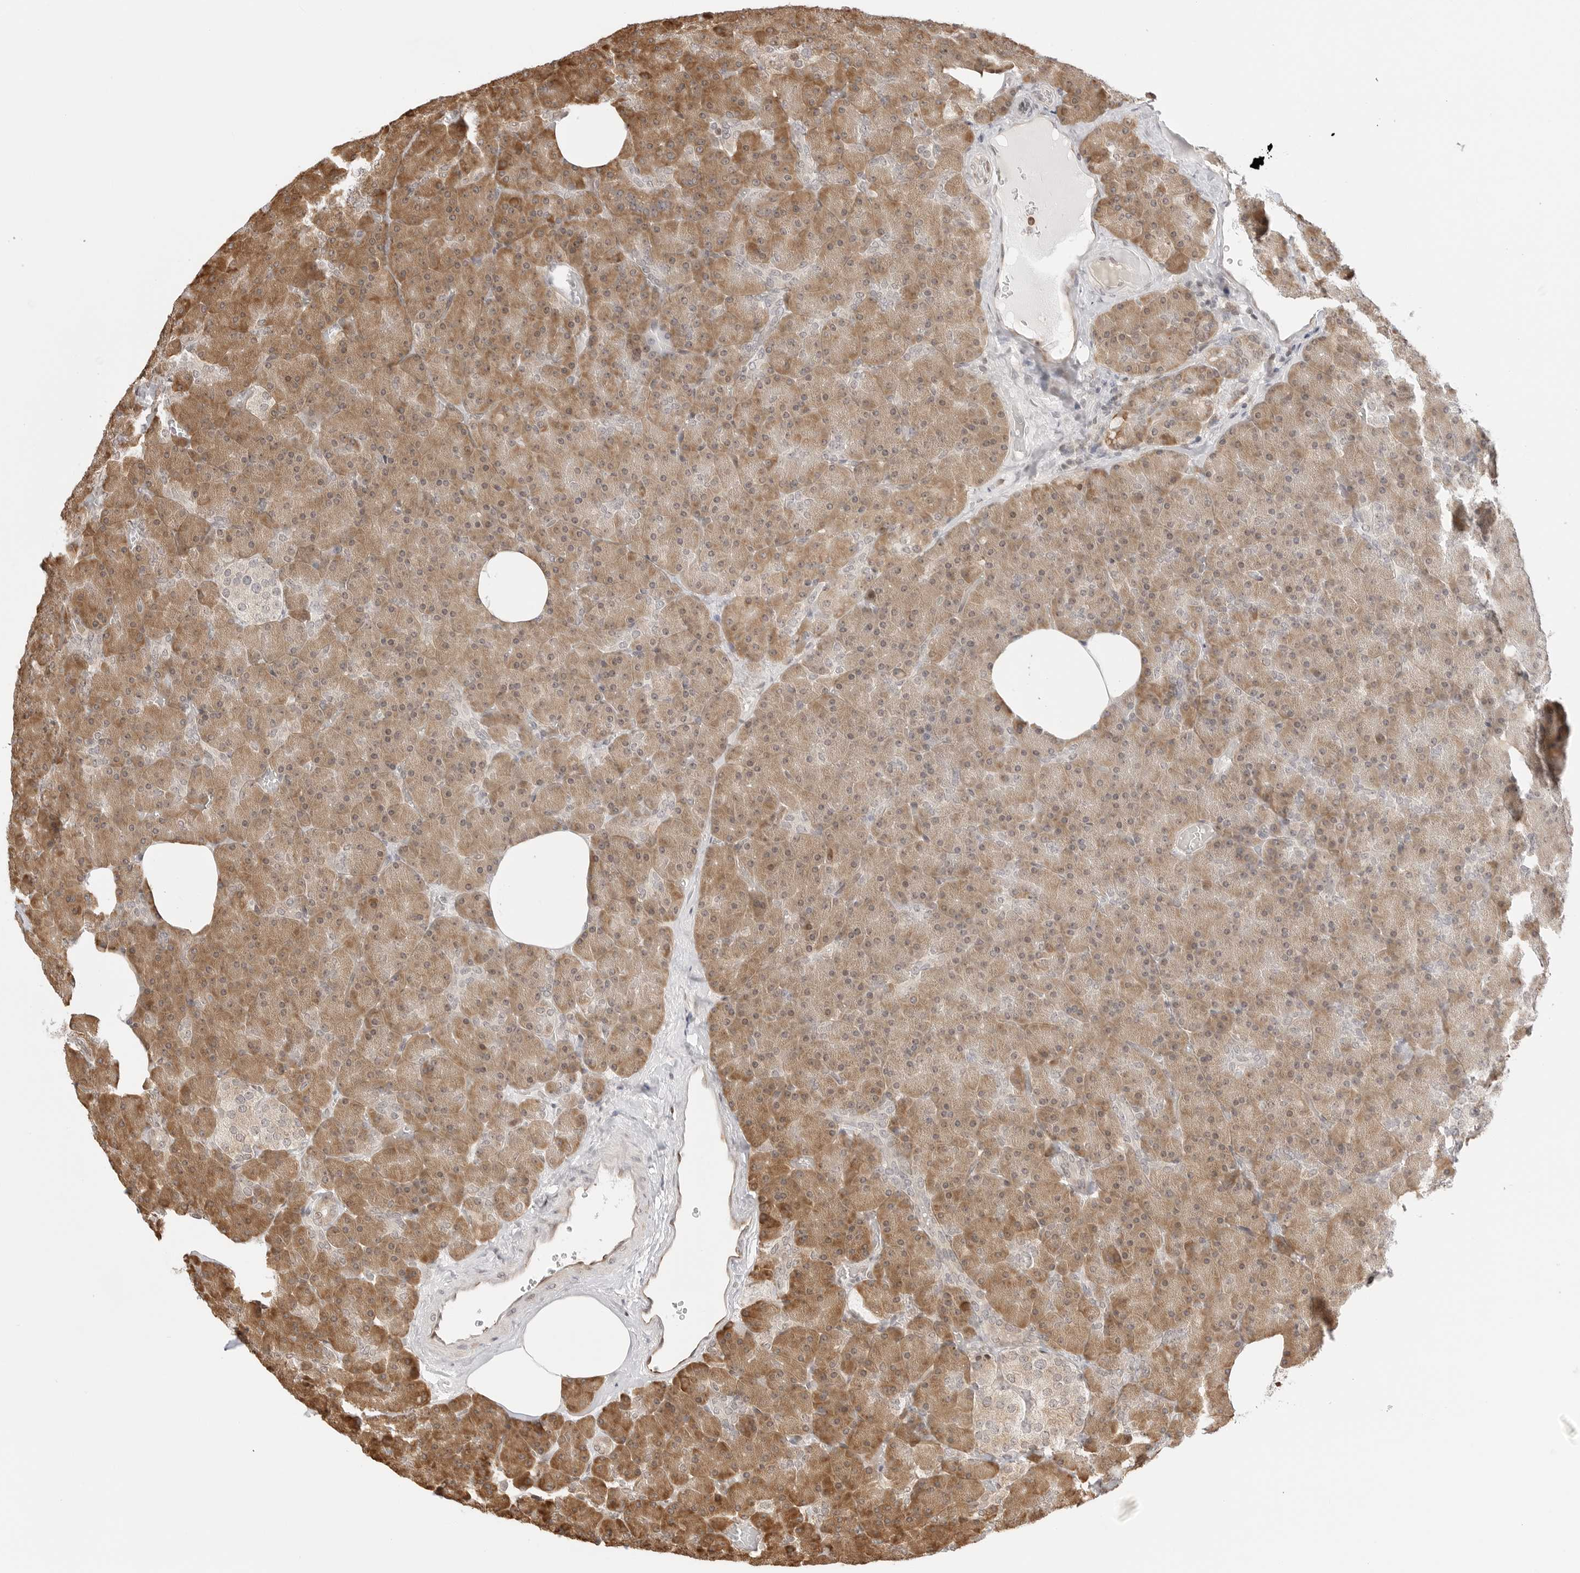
{"staining": {"intensity": "moderate", "quantity": ">75%", "location": "cytoplasmic/membranous"}, "tissue": "pancreas", "cell_type": "Exocrine glandular cells", "image_type": "normal", "snomed": [{"axis": "morphology", "description": "Normal tissue, NOS"}, {"axis": "morphology", "description": "Carcinoid, malignant, NOS"}, {"axis": "topography", "description": "Pancreas"}], "caption": "Immunohistochemical staining of unremarkable human pancreas reveals moderate cytoplasmic/membranous protein staining in about >75% of exocrine glandular cells. The protein is stained brown, and the nuclei are stained in blue (DAB IHC with brightfield microscopy, high magnification).", "gene": "FKBP14", "patient": {"sex": "female", "age": 35}}